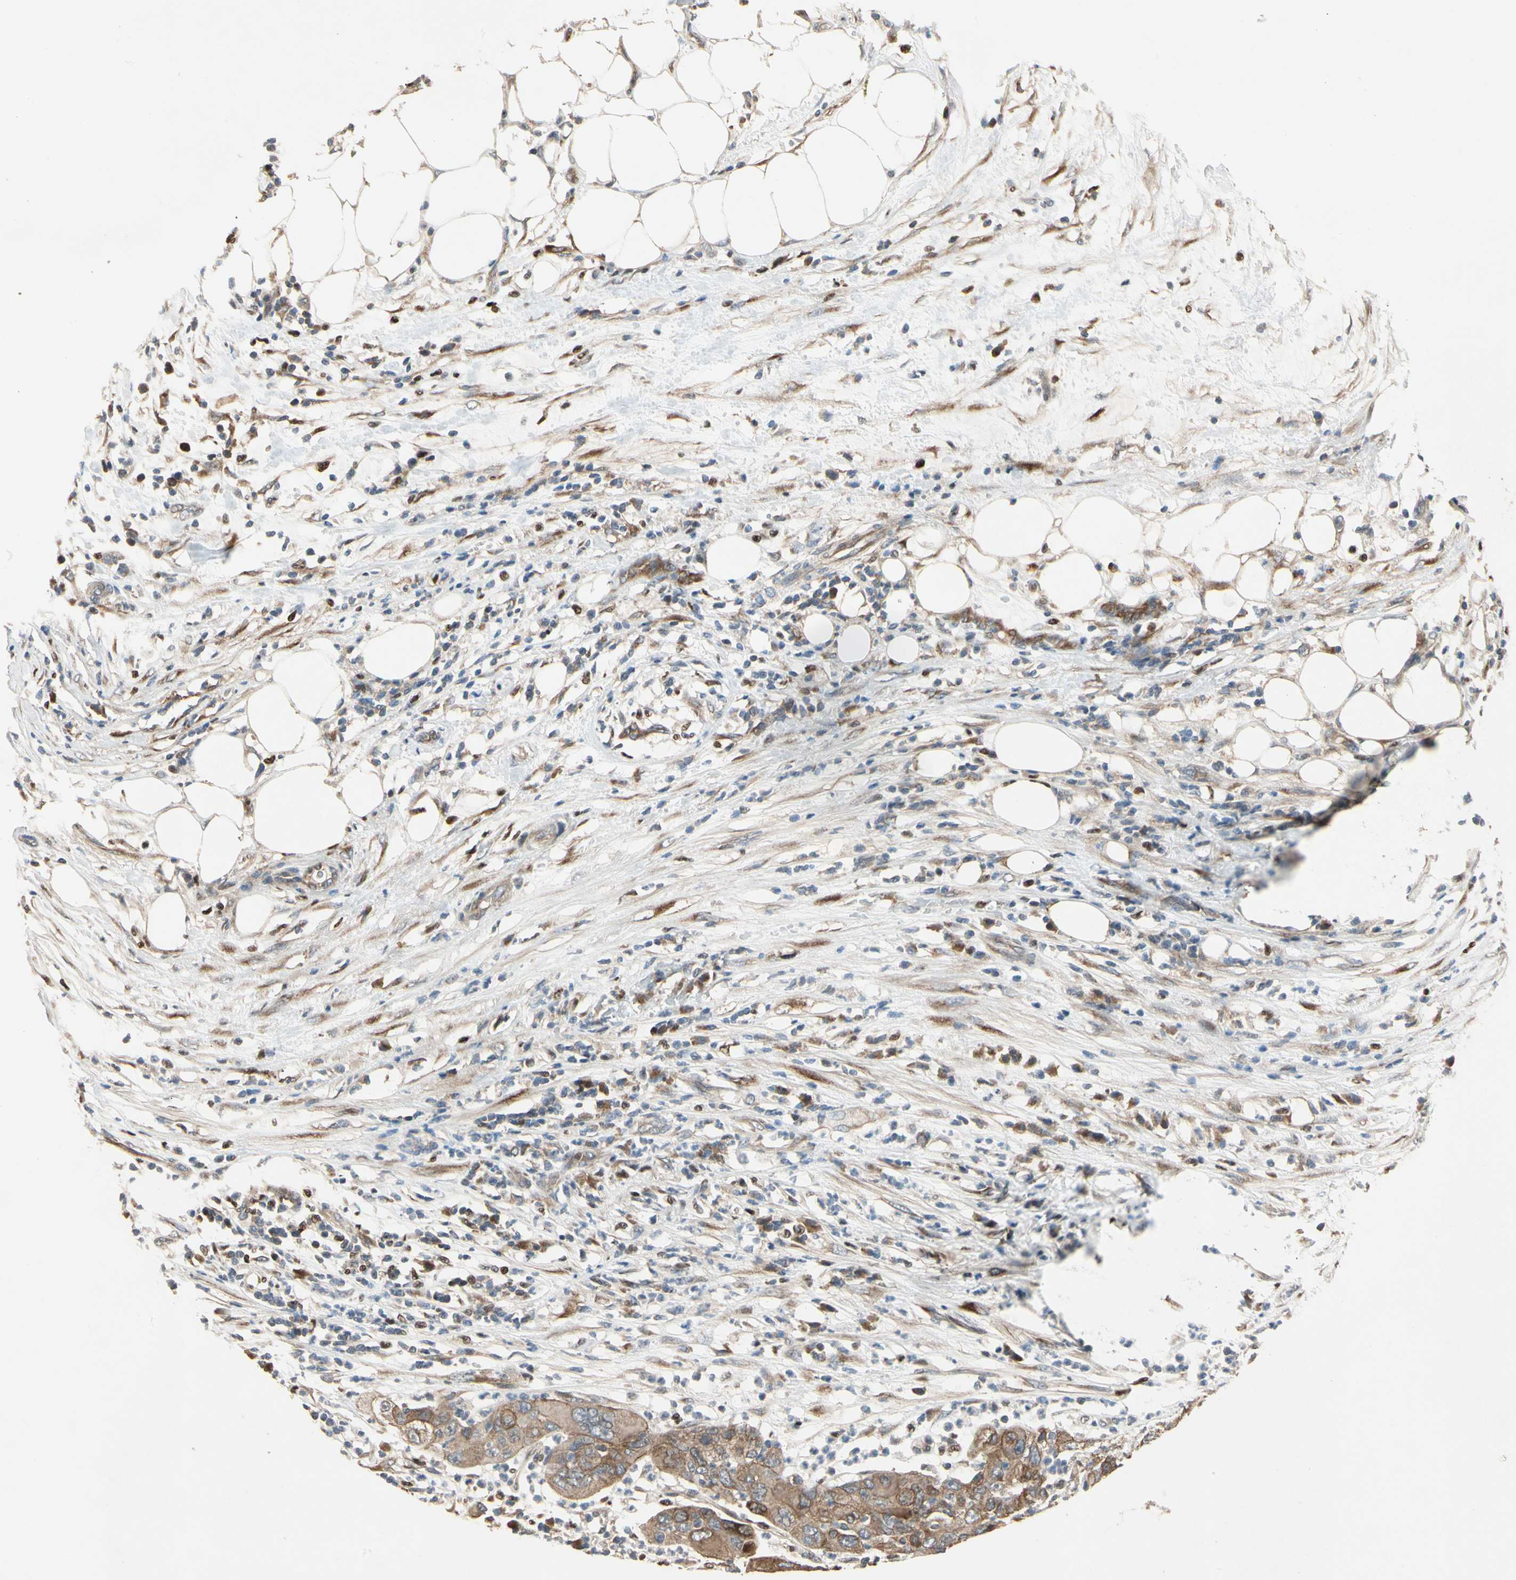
{"staining": {"intensity": "moderate", "quantity": ">75%", "location": "cytoplasmic/membranous"}, "tissue": "pancreatic cancer", "cell_type": "Tumor cells", "image_type": "cancer", "snomed": [{"axis": "morphology", "description": "Adenocarcinoma, NOS"}, {"axis": "topography", "description": "Pancreas"}], "caption": "Brown immunohistochemical staining in pancreatic adenocarcinoma demonstrates moderate cytoplasmic/membranous staining in about >75% of tumor cells. (IHC, brightfield microscopy, high magnification).", "gene": "CGREF1", "patient": {"sex": "female", "age": 78}}